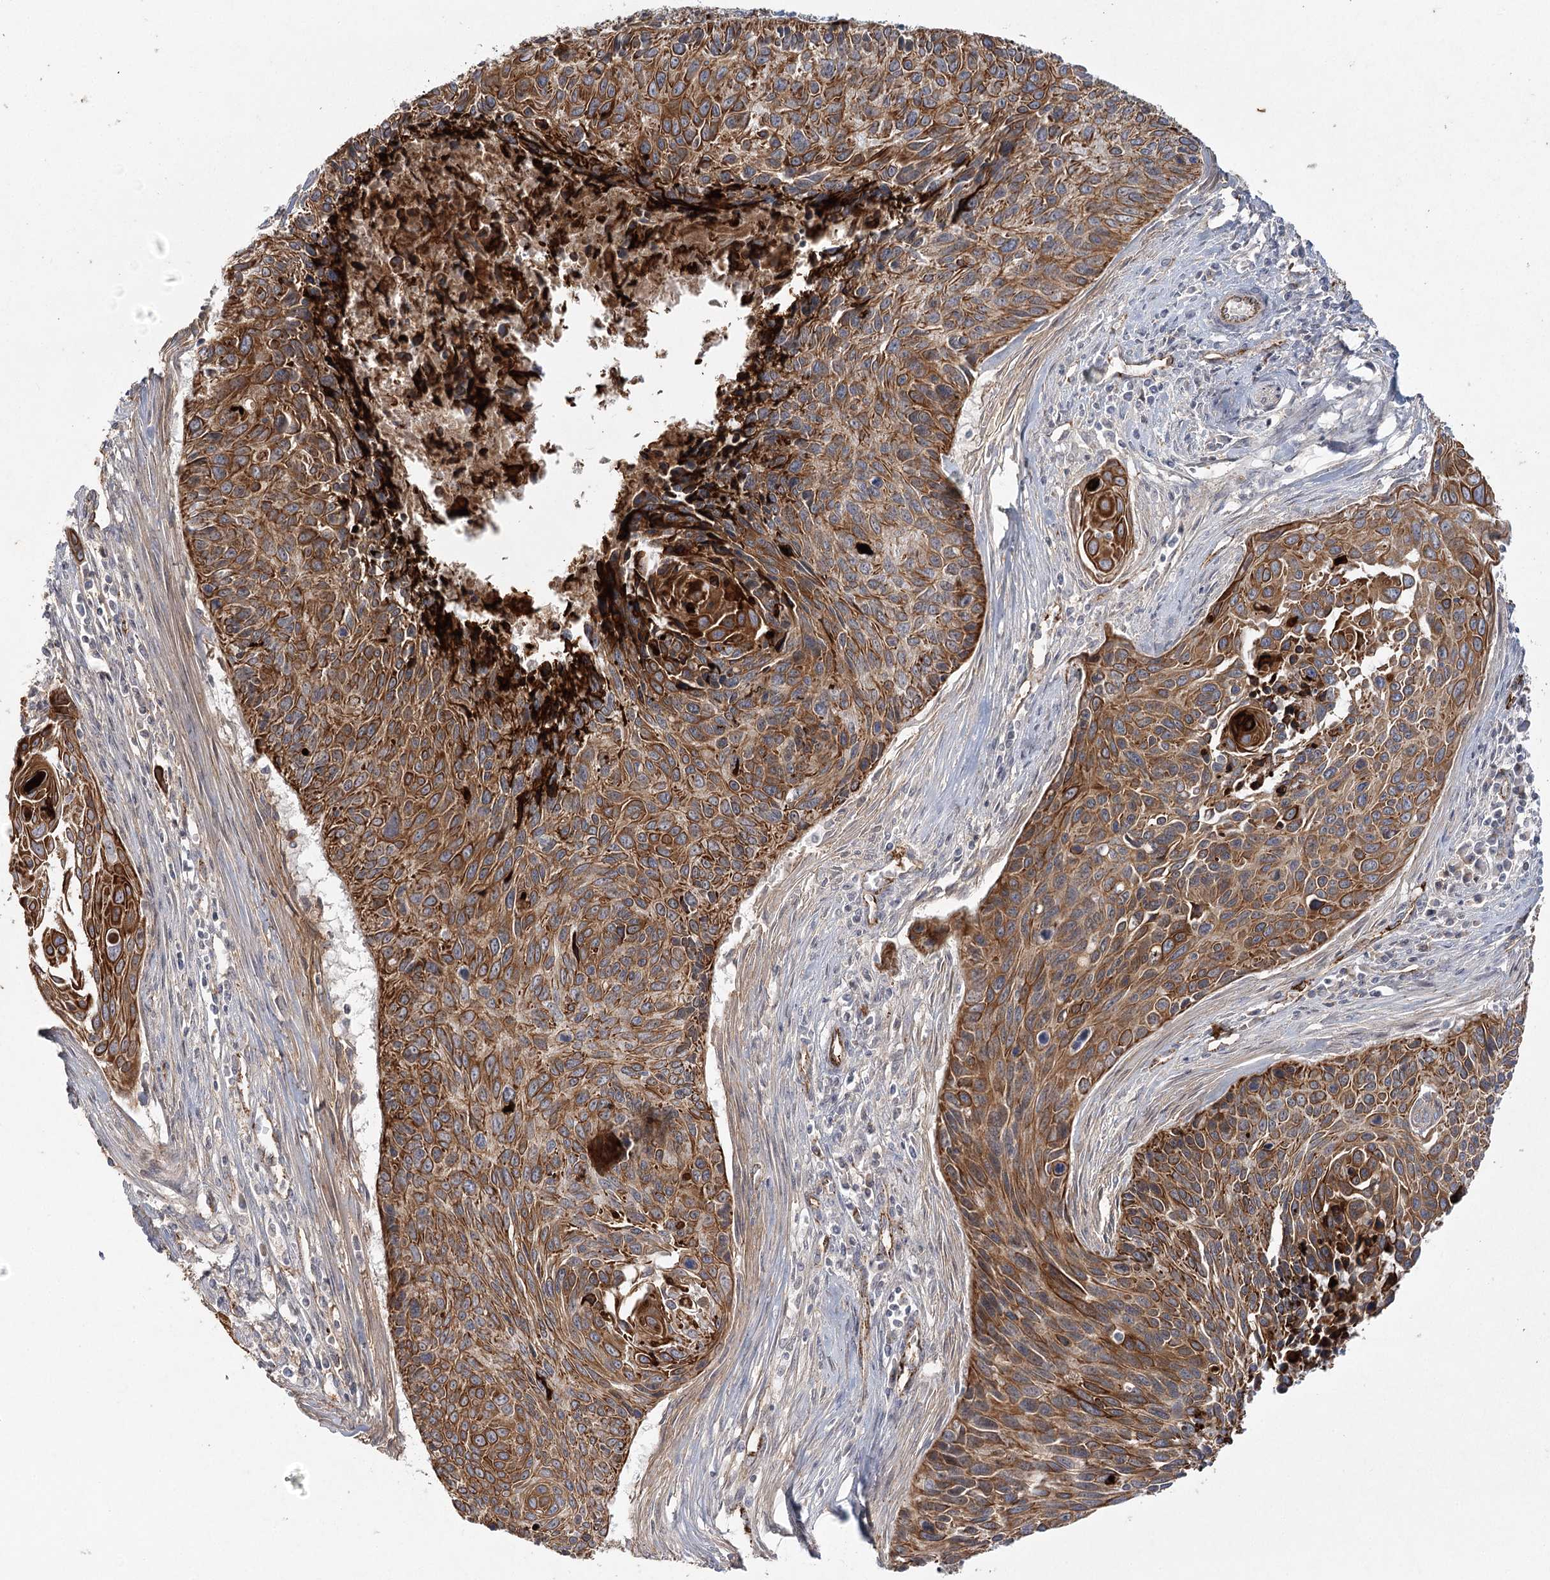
{"staining": {"intensity": "moderate", "quantity": ">75%", "location": "cytoplasmic/membranous"}, "tissue": "cervical cancer", "cell_type": "Tumor cells", "image_type": "cancer", "snomed": [{"axis": "morphology", "description": "Squamous cell carcinoma, NOS"}, {"axis": "topography", "description": "Cervix"}], "caption": "Cervical cancer (squamous cell carcinoma) was stained to show a protein in brown. There is medium levels of moderate cytoplasmic/membranous positivity in approximately >75% of tumor cells. Nuclei are stained in blue.", "gene": "KBTBD4", "patient": {"sex": "female", "age": 55}}